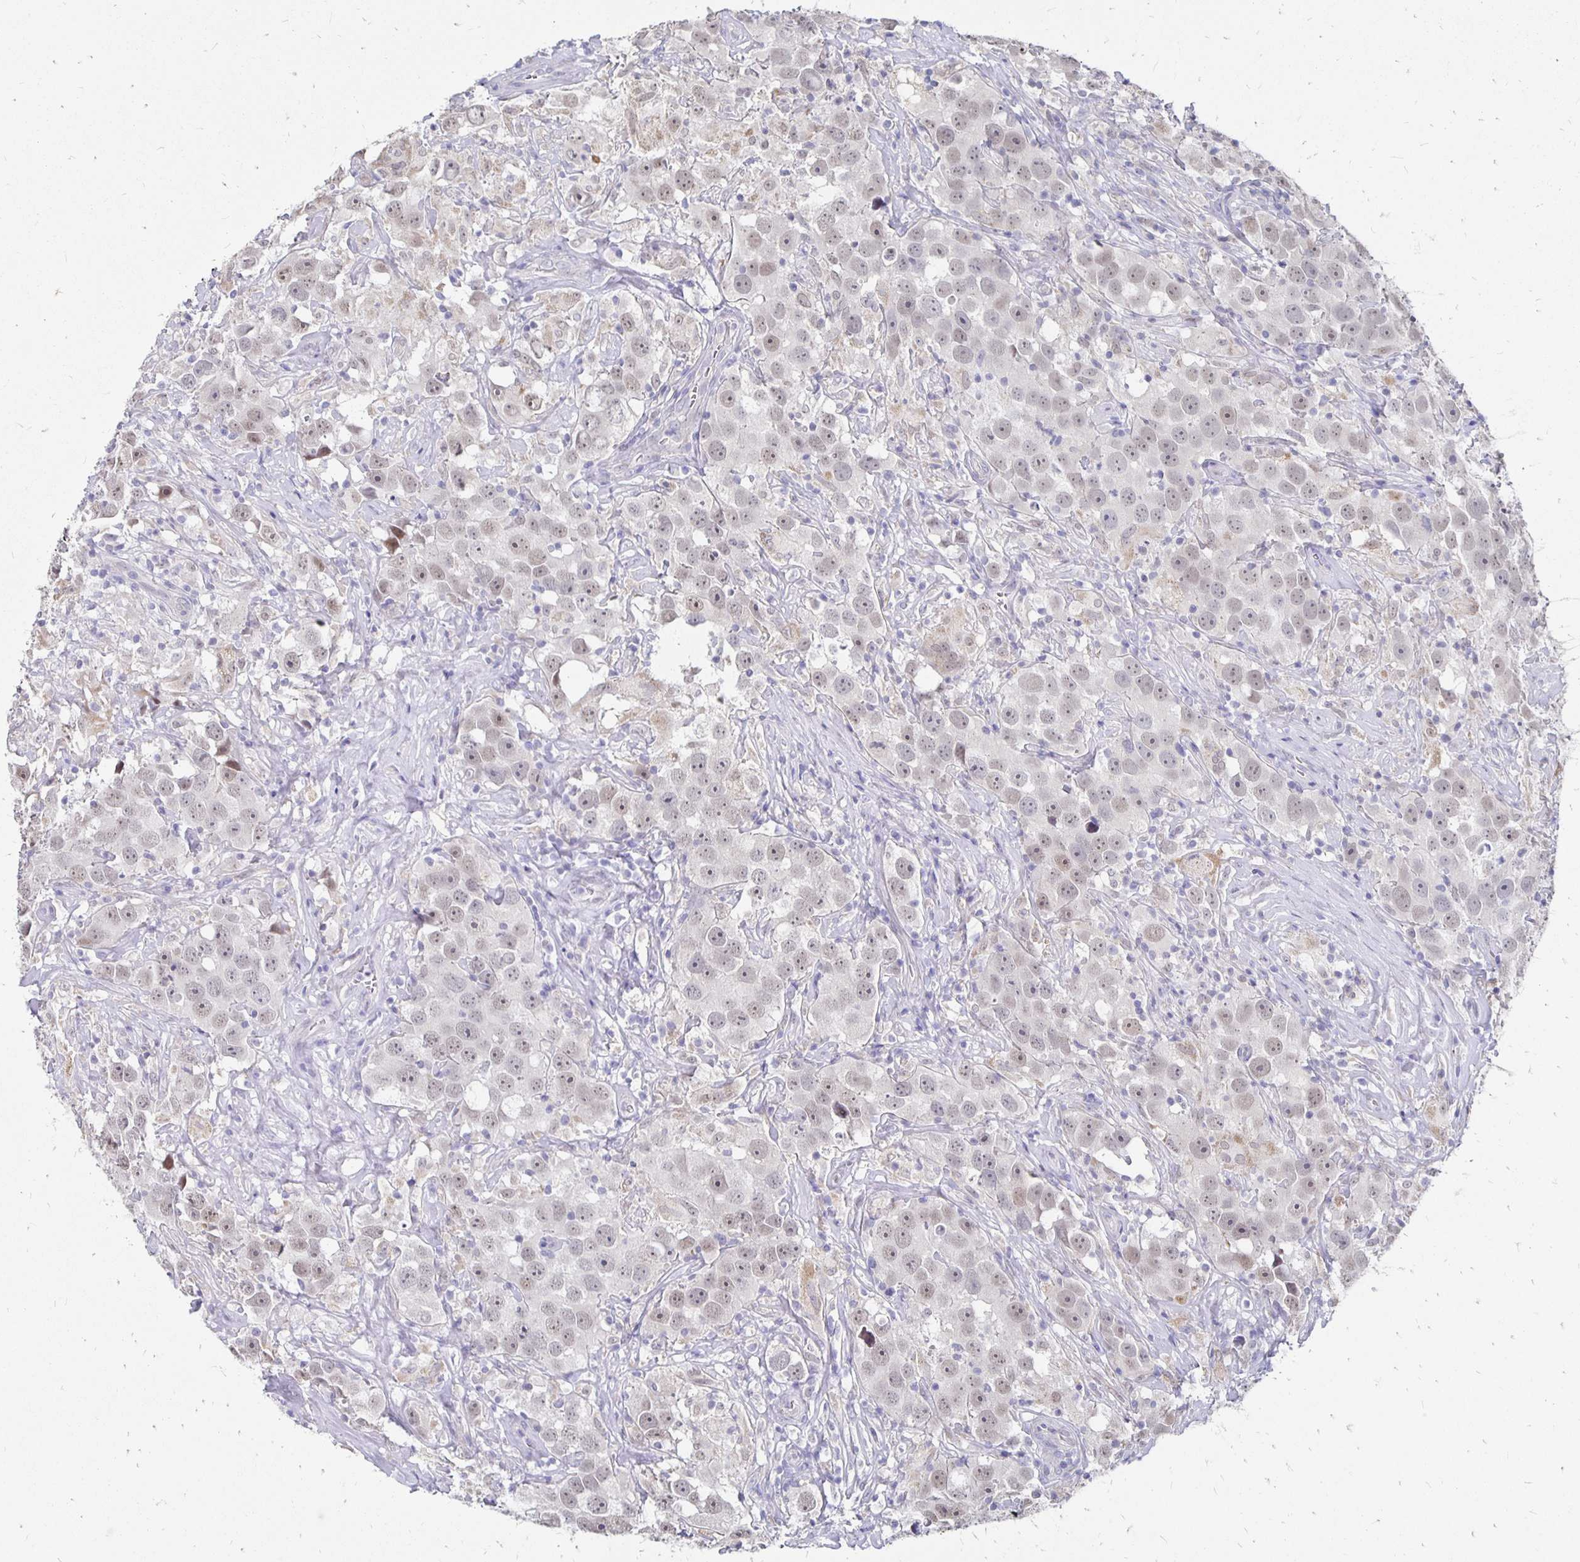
{"staining": {"intensity": "weak", "quantity": ">75%", "location": "nuclear"}, "tissue": "testis cancer", "cell_type": "Tumor cells", "image_type": "cancer", "snomed": [{"axis": "morphology", "description": "Seminoma, NOS"}, {"axis": "topography", "description": "Testis"}], "caption": "Brown immunohistochemical staining in human testis seminoma exhibits weak nuclear staining in about >75% of tumor cells.", "gene": "ATOSB", "patient": {"sex": "male", "age": 49}}